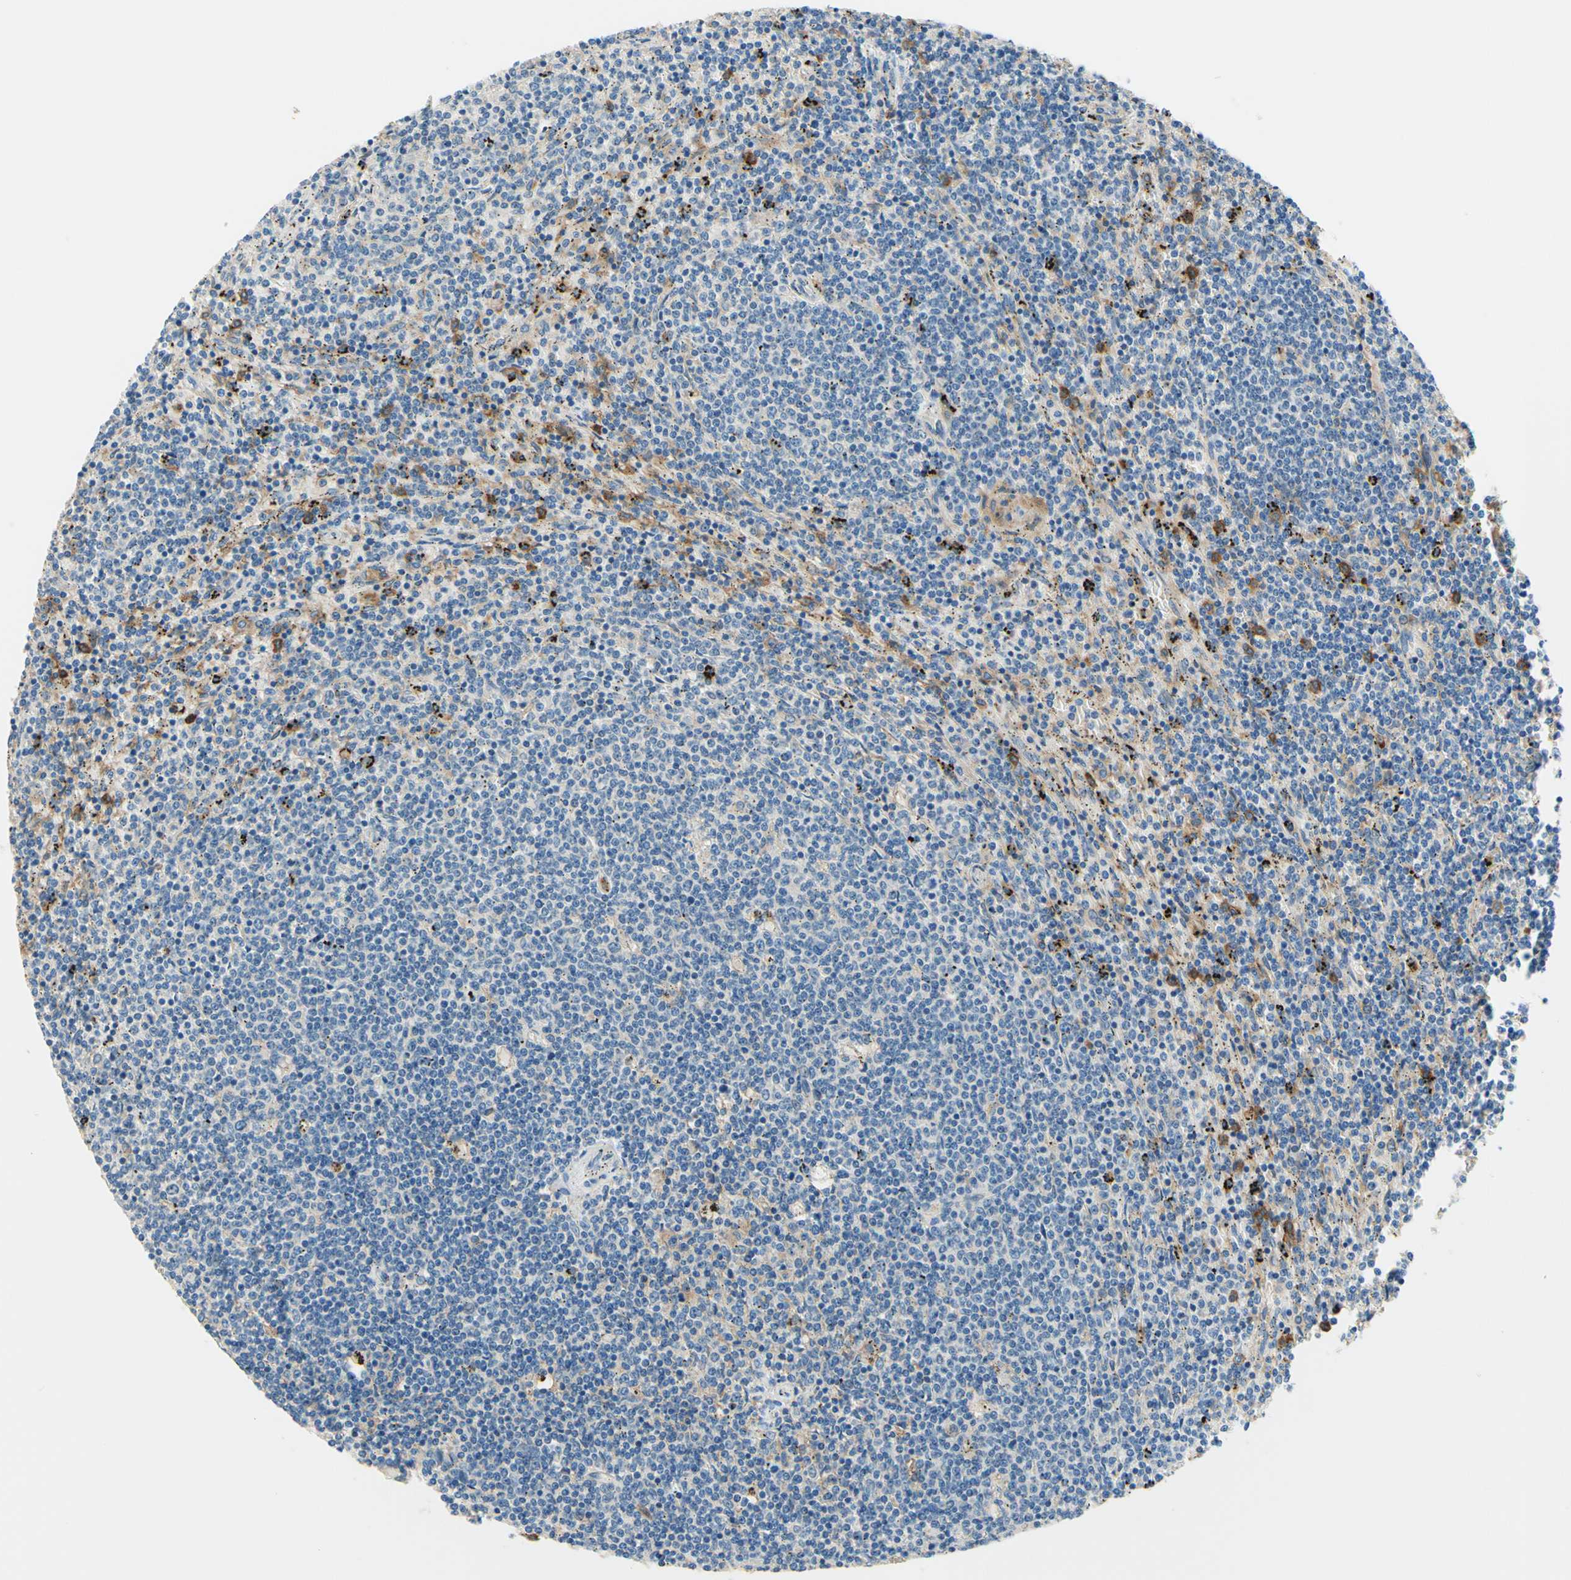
{"staining": {"intensity": "weak", "quantity": "<25%", "location": "cytoplasmic/membranous"}, "tissue": "lymphoma", "cell_type": "Tumor cells", "image_type": "cancer", "snomed": [{"axis": "morphology", "description": "Malignant lymphoma, non-Hodgkin's type, Low grade"}, {"axis": "topography", "description": "Spleen"}], "caption": "IHC photomicrograph of neoplastic tissue: human malignant lymphoma, non-Hodgkin's type (low-grade) stained with DAB (3,3'-diaminobenzidine) reveals no significant protein positivity in tumor cells.", "gene": "SIGLEC9", "patient": {"sex": "female", "age": 50}}